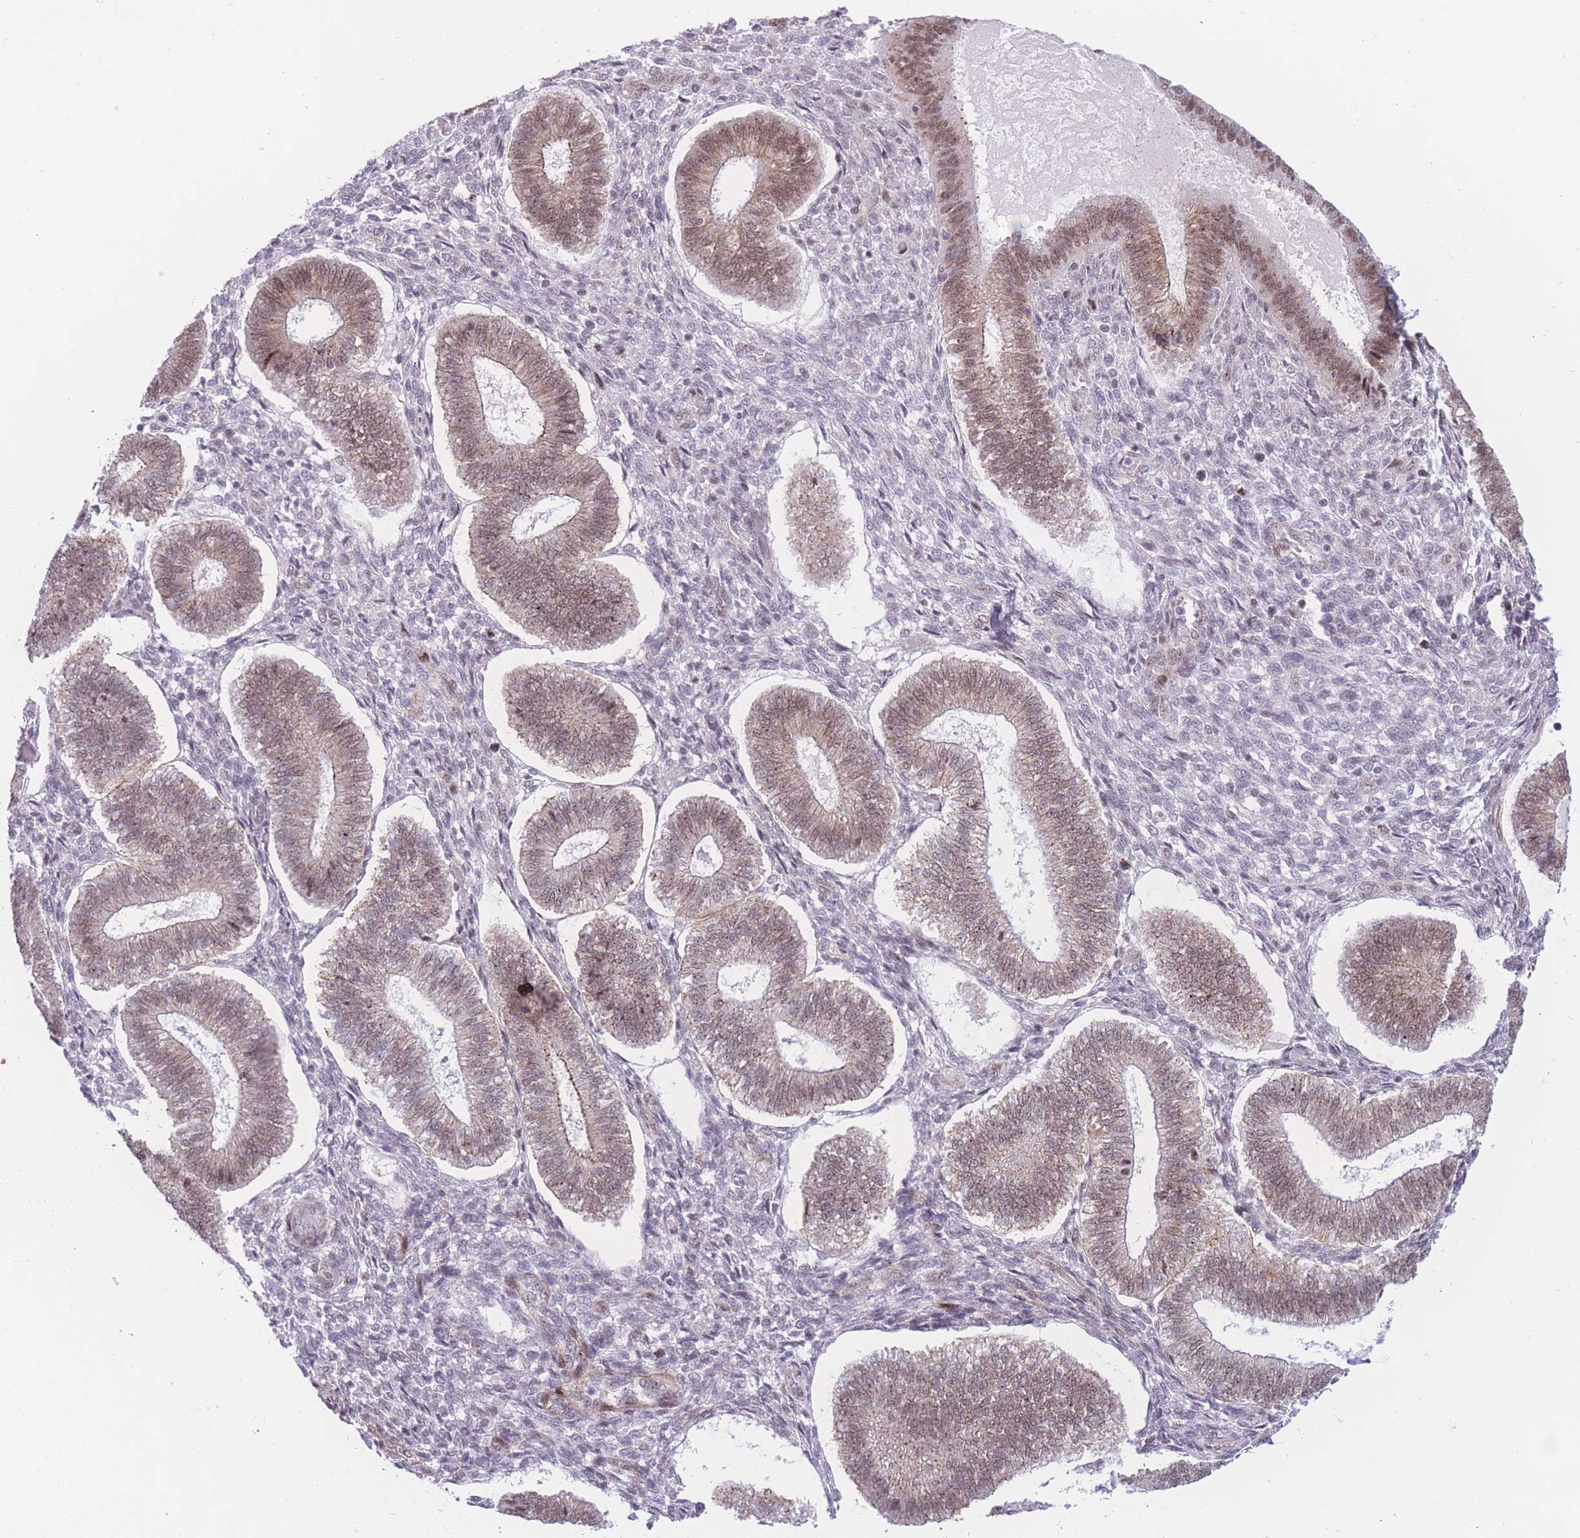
{"staining": {"intensity": "negative", "quantity": "none", "location": "none"}, "tissue": "endometrium", "cell_type": "Cells in endometrial stroma", "image_type": "normal", "snomed": [{"axis": "morphology", "description": "Normal tissue, NOS"}, {"axis": "topography", "description": "Endometrium"}], "caption": "Human endometrium stained for a protein using immunohistochemistry exhibits no positivity in cells in endometrial stroma.", "gene": "PCIF1", "patient": {"sex": "female", "age": 25}}